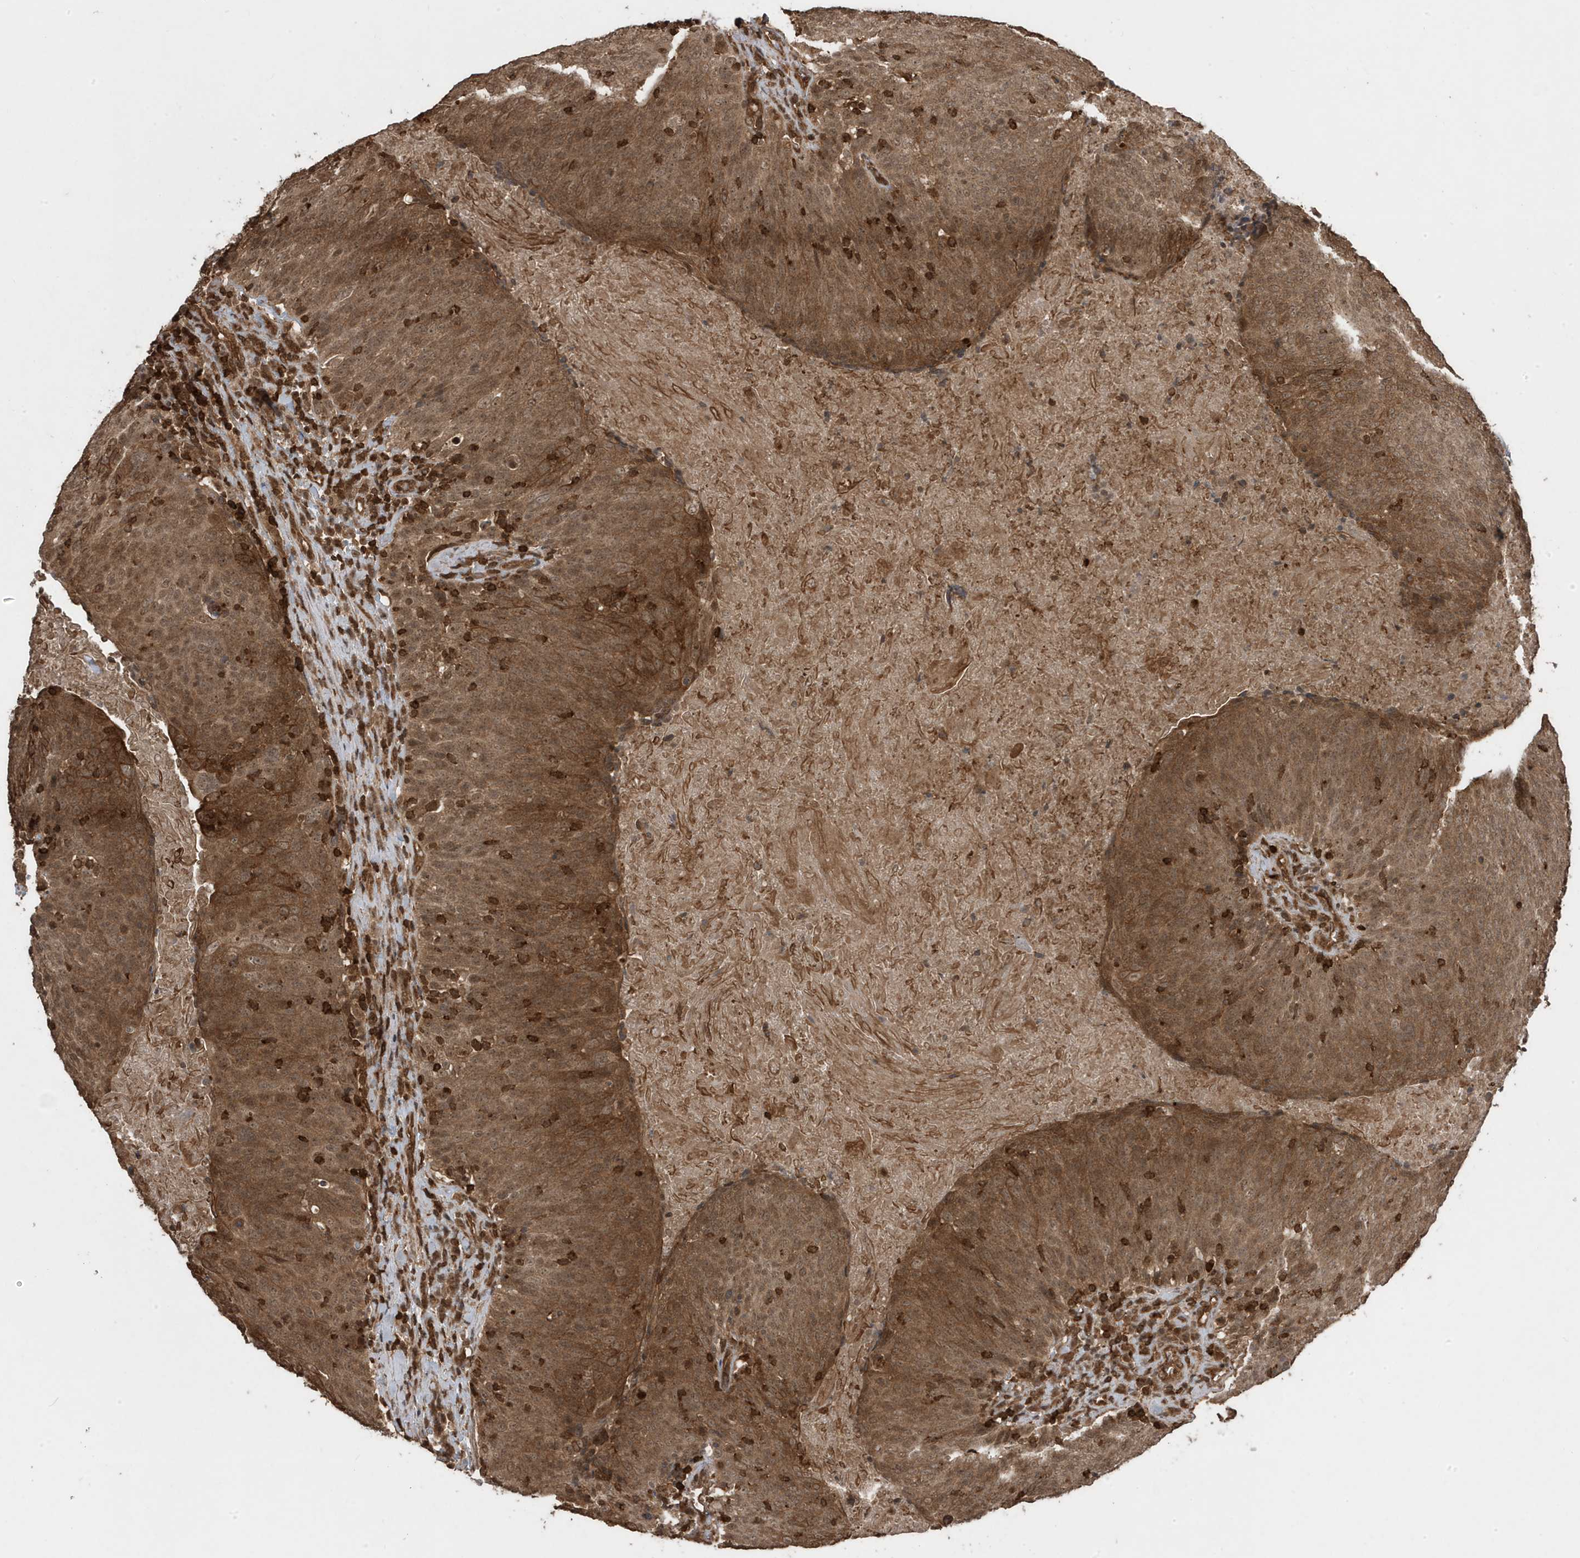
{"staining": {"intensity": "moderate", "quantity": ">75%", "location": "cytoplasmic/membranous"}, "tissue": "head and neck cancer", "cell_type": "Tumor cells", "image_type": "cancer", "snomed": [{"axis": "morphology", "description": "Squamous cell carcinoma, NOS"}, {"axis": "morphology", "description": "Squamous cell carcinoma, metastatic, NOS"}, {"axis": "topography", "description": "Lymph node"}, {"axis": "topography", "description": "Head-Neck"}], "caption": "Protein staining reveals moderate cytoplasmic/membranous staining in about >75% of tumor cells in head and neck cancer (metastatic squamous cell carcinoma).", "gene": "ASAP1", "patient": {"sex": "male", "age": 62}}